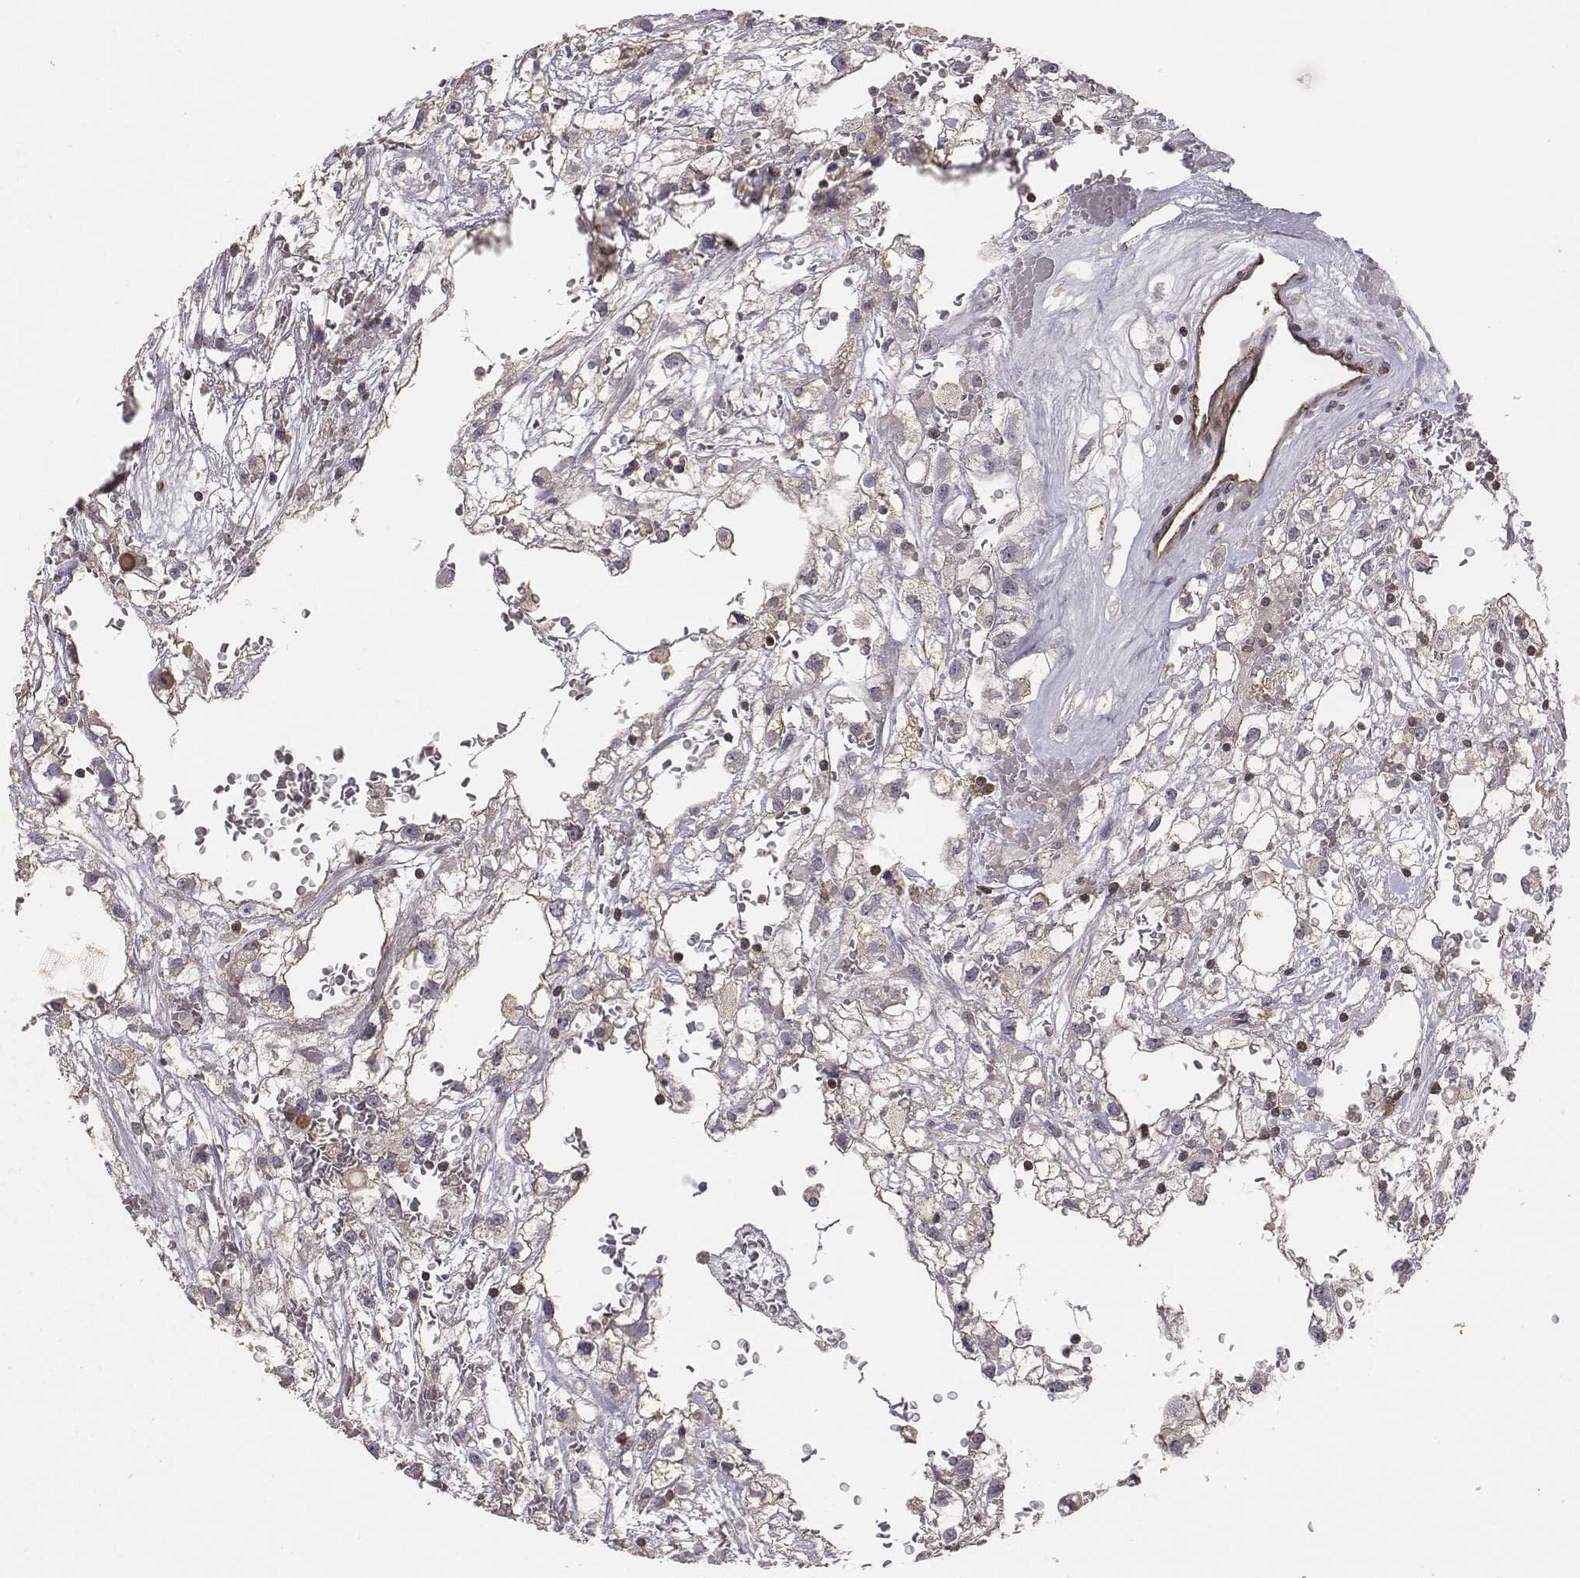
{"staining": {"intensity": "negative", "quantity": "none", "location": "none"}, "tissue": "renal cancer", "cell_type": "Tumor cells", "image_type": "cancer", "snomed": [{"axis": "morphology", "description": "Adenocarcinoma, NOS"}, {"axis": "topography", "description": "Kidney"}], "caption": "The photomicrograph displays no staining of tumor cells in adenocarcinoma (renal).", "gene": "PTPRG", "patient": {"sex": "male", "age": 59}}